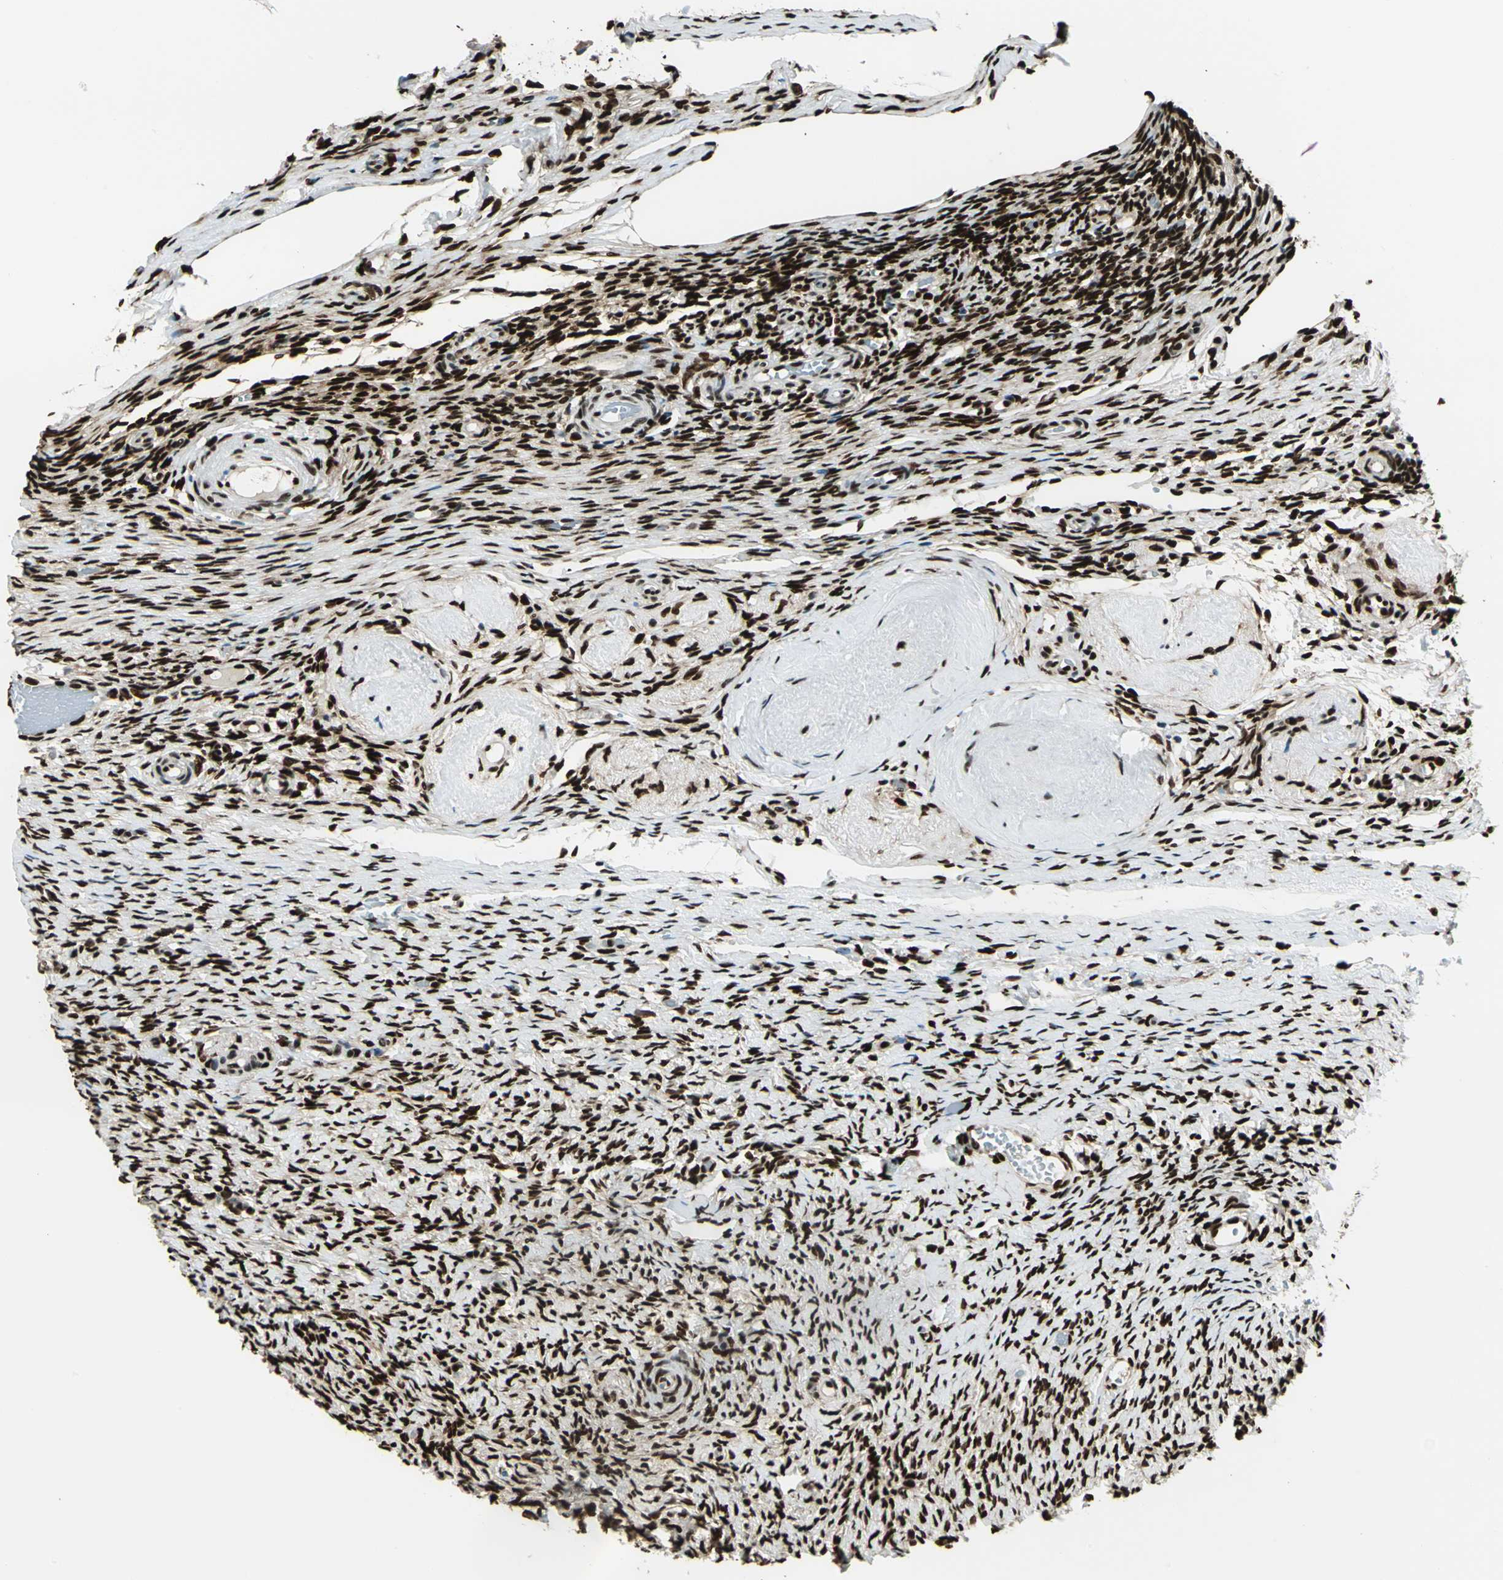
{"staining": {"intensity": "negative", "quantity": "none", "location": "none"}, "tissue": "ovary", "cell_type": "Follicle cells", "image_type": "normal", "snomed": [{"axis": "morphology", "description": "Normal tissue, NOS"}, {"axis": "topography", "description": "Ovary"}], "caption": "DAB immunohistochemical staining of normal human ovary exhibits no significant expression in follicle cells. (DAB (3,3'-diaminobenzidine) immunohistochemistry (IHC), high magnification).", "gene": "NFIA", "patient": {"sex": "female", "age": 60}}